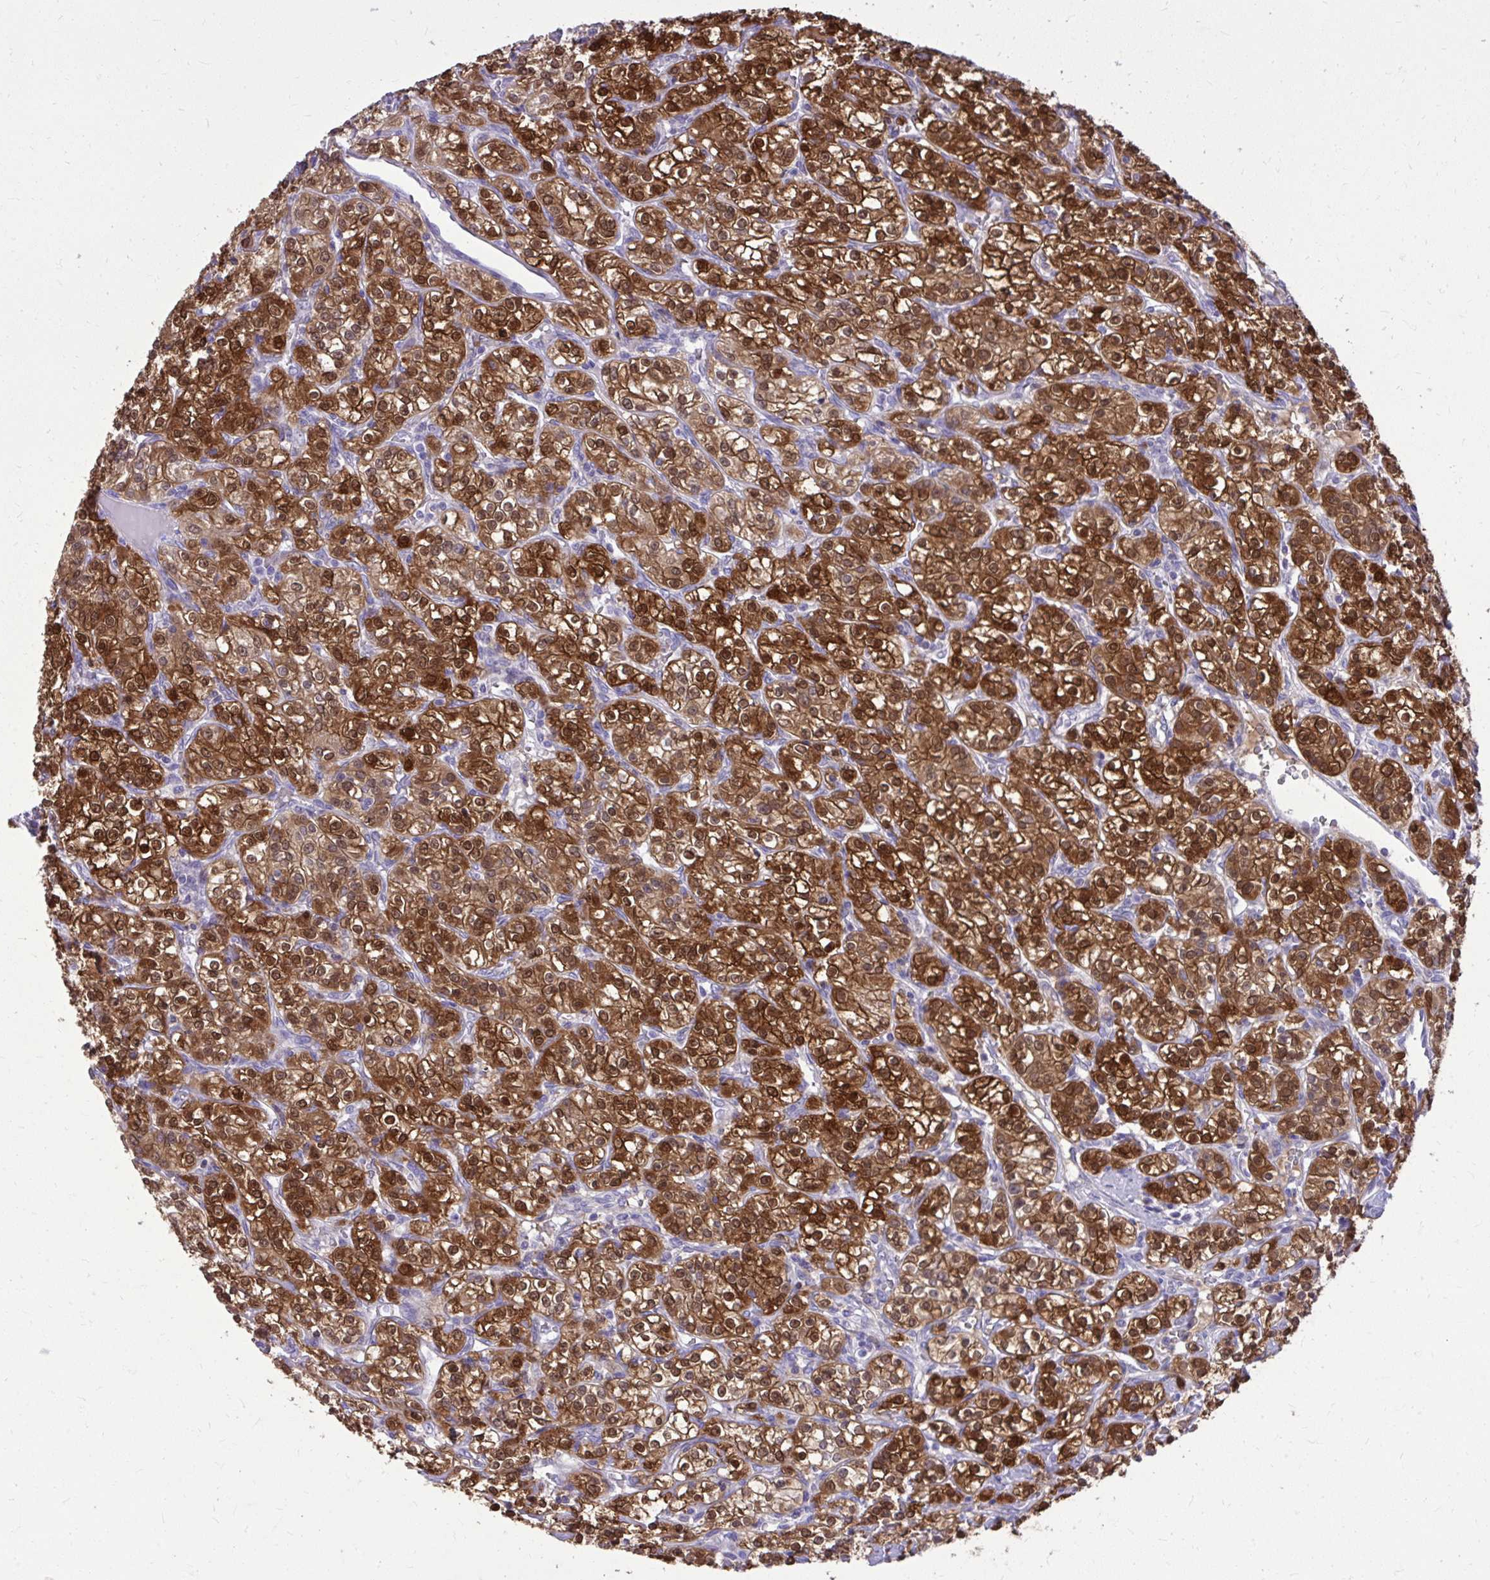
{"staining": {"intensity": "strong", "quantity": ">75%", "location": "cytoplasmic/membranous,nuclear"}, "tissue": "renal cancer", "cell_type": "Tumor cells", "image_type": "cancer", "snomed": [{"axis": "morphology", "description": "Adenocarcinoma, NOS"}, {"axis": "topography", "description": "Kidney"}], "caption": "Immunohistochemical staining of human adenocarcinoma (renal) reveals strong cytoplasmic/membranous and nuclear protein staining in approximately >75% of tumor cells.", "gene": "NNMT", "patient": {"sex": "male", "age": 77}}